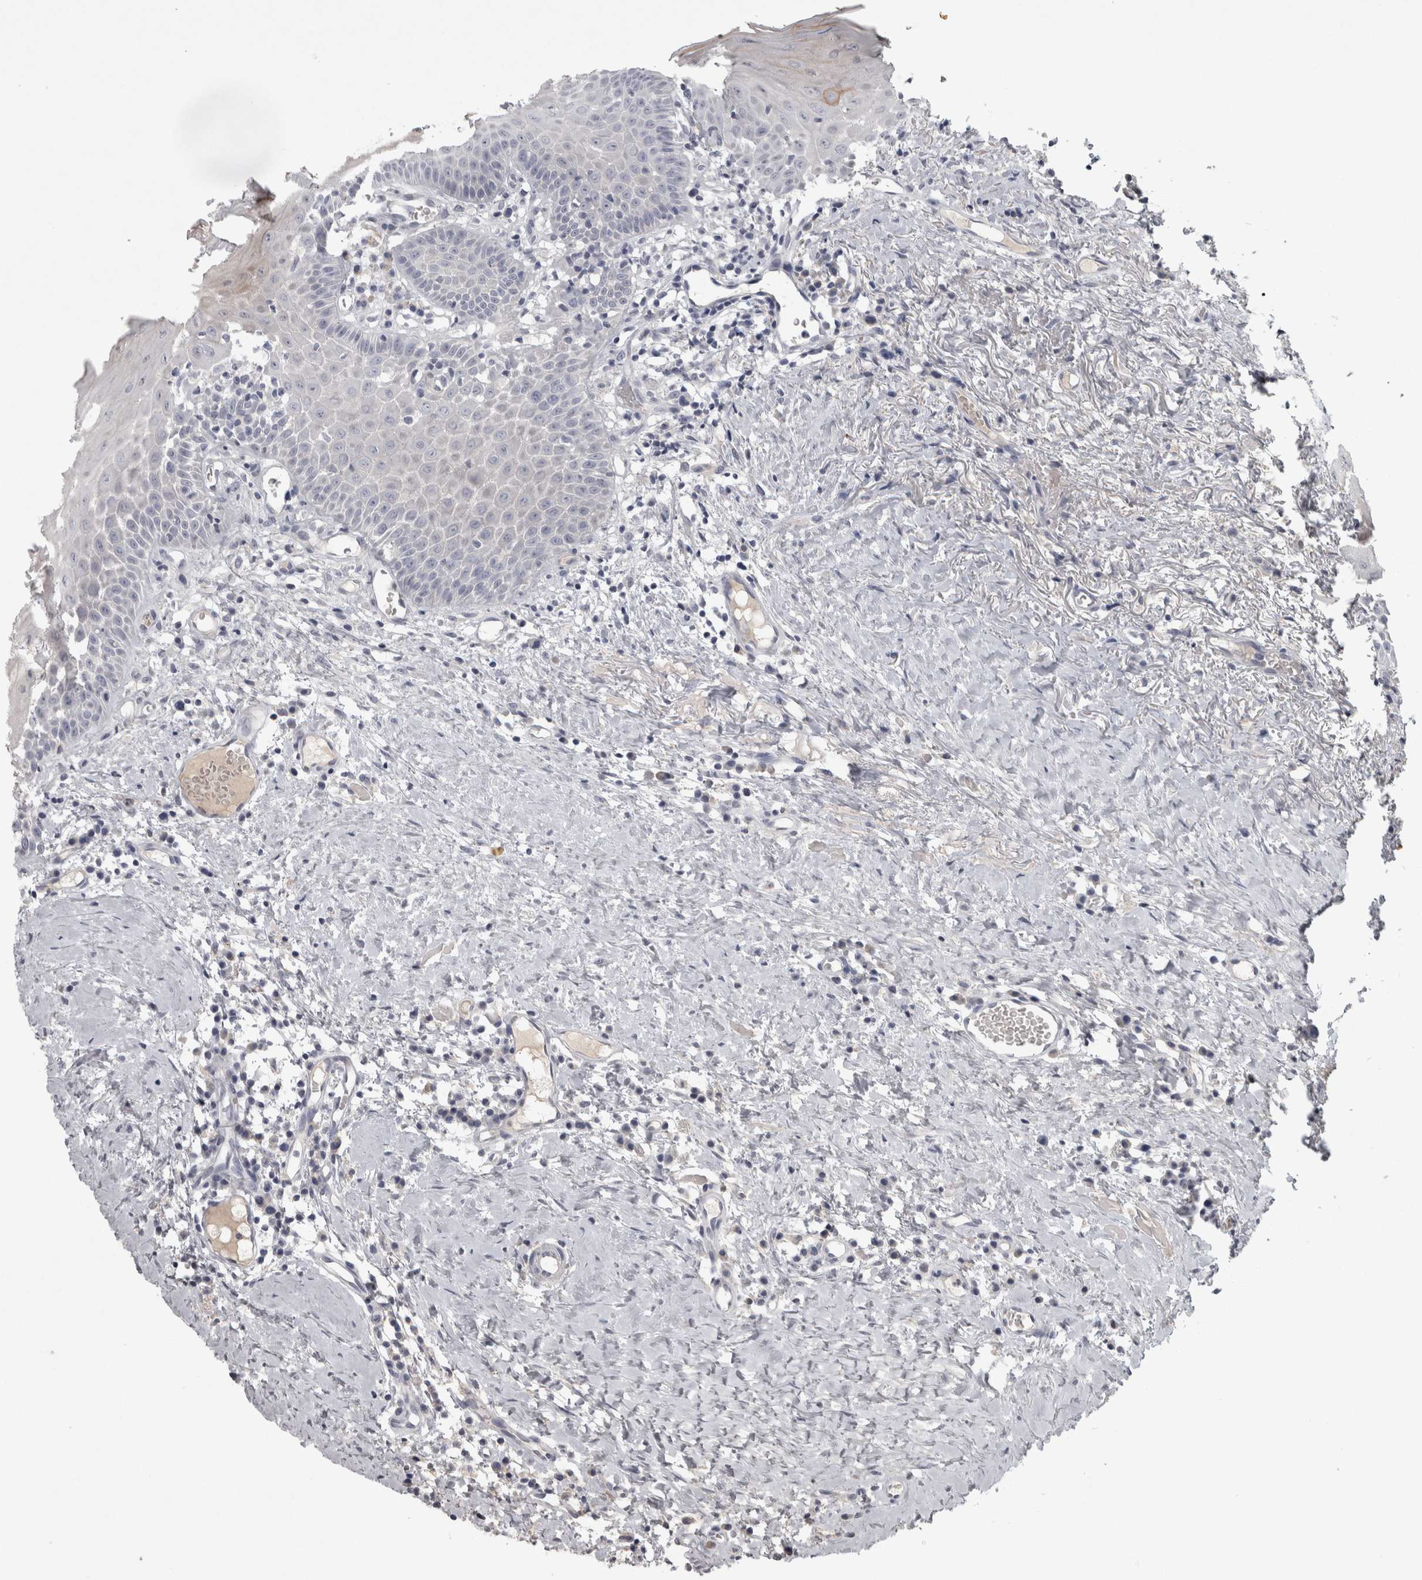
{"staining": {"intensity": "weak", "quantity": "<25%", "location": "cytoplasmic/membranous"}, "tissue": "oral mucosa", "cell_type": "Squamous epithelial cells", "image_type": "normal", "snomed": [{"axis": "morphology", "description": "Normal tissue, NOS"}, {"axis": "topography", "description": "Skeletal muscle"}, {"axis": "topography", "description": "Oral tissue"}, {"axis": "topography", "description": "Peripheral nerve tissue"}], "caption": "Oral mucosa stained for a protein using immunohistochemistry (IHC) demonstrates no staining squamous epithelial cells.", "gene": "ENPP7", "patient": {"sex": "female", "age": 84}}